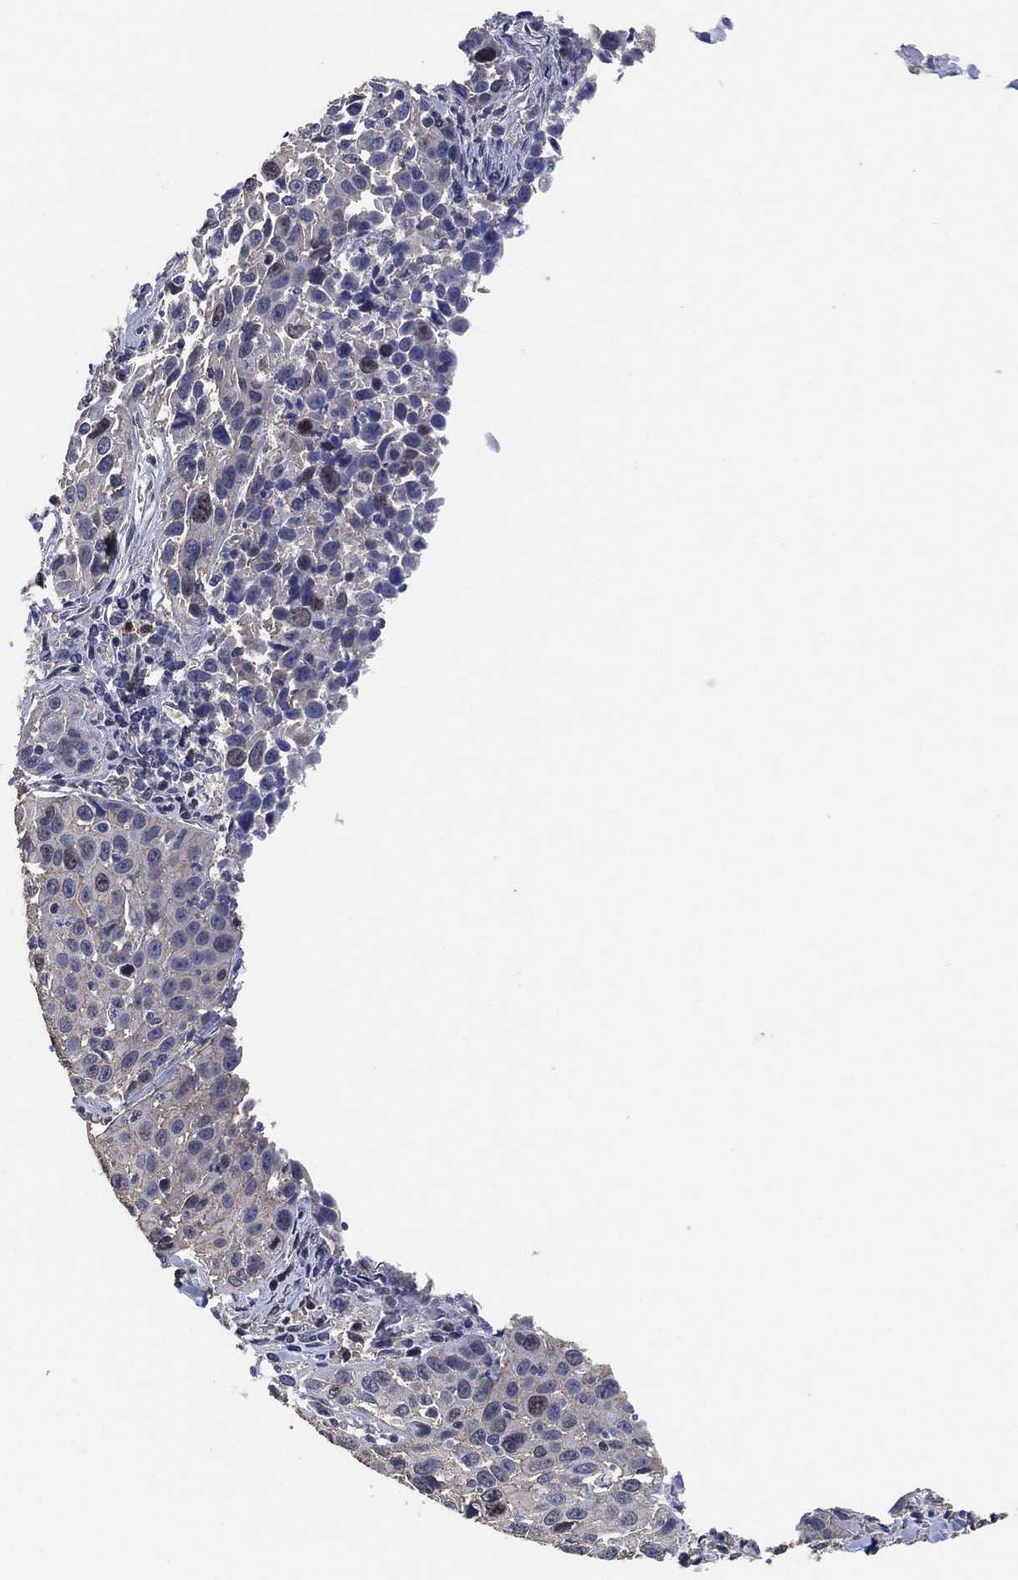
{"staining": {"intensity": "negative", "quantity": "none", "location": "none"}, "tissue": "cervical cancer", "cell_type": "Tumor cells", "image_type": "cancer", "snomed": [{"axis": "morphology", "description": "Squamous cell carcinoma, NOS"}, {"axis": "topography", "description": "Cervix"}], "caption": "High power microscopy micrograph of an immunohistochemistry image of squamous cell carcinoma (cervical), revealing no significant positivity in tumor cells.", "gene": "KLK5", "patient": {"sex": "female", "age": 26}}